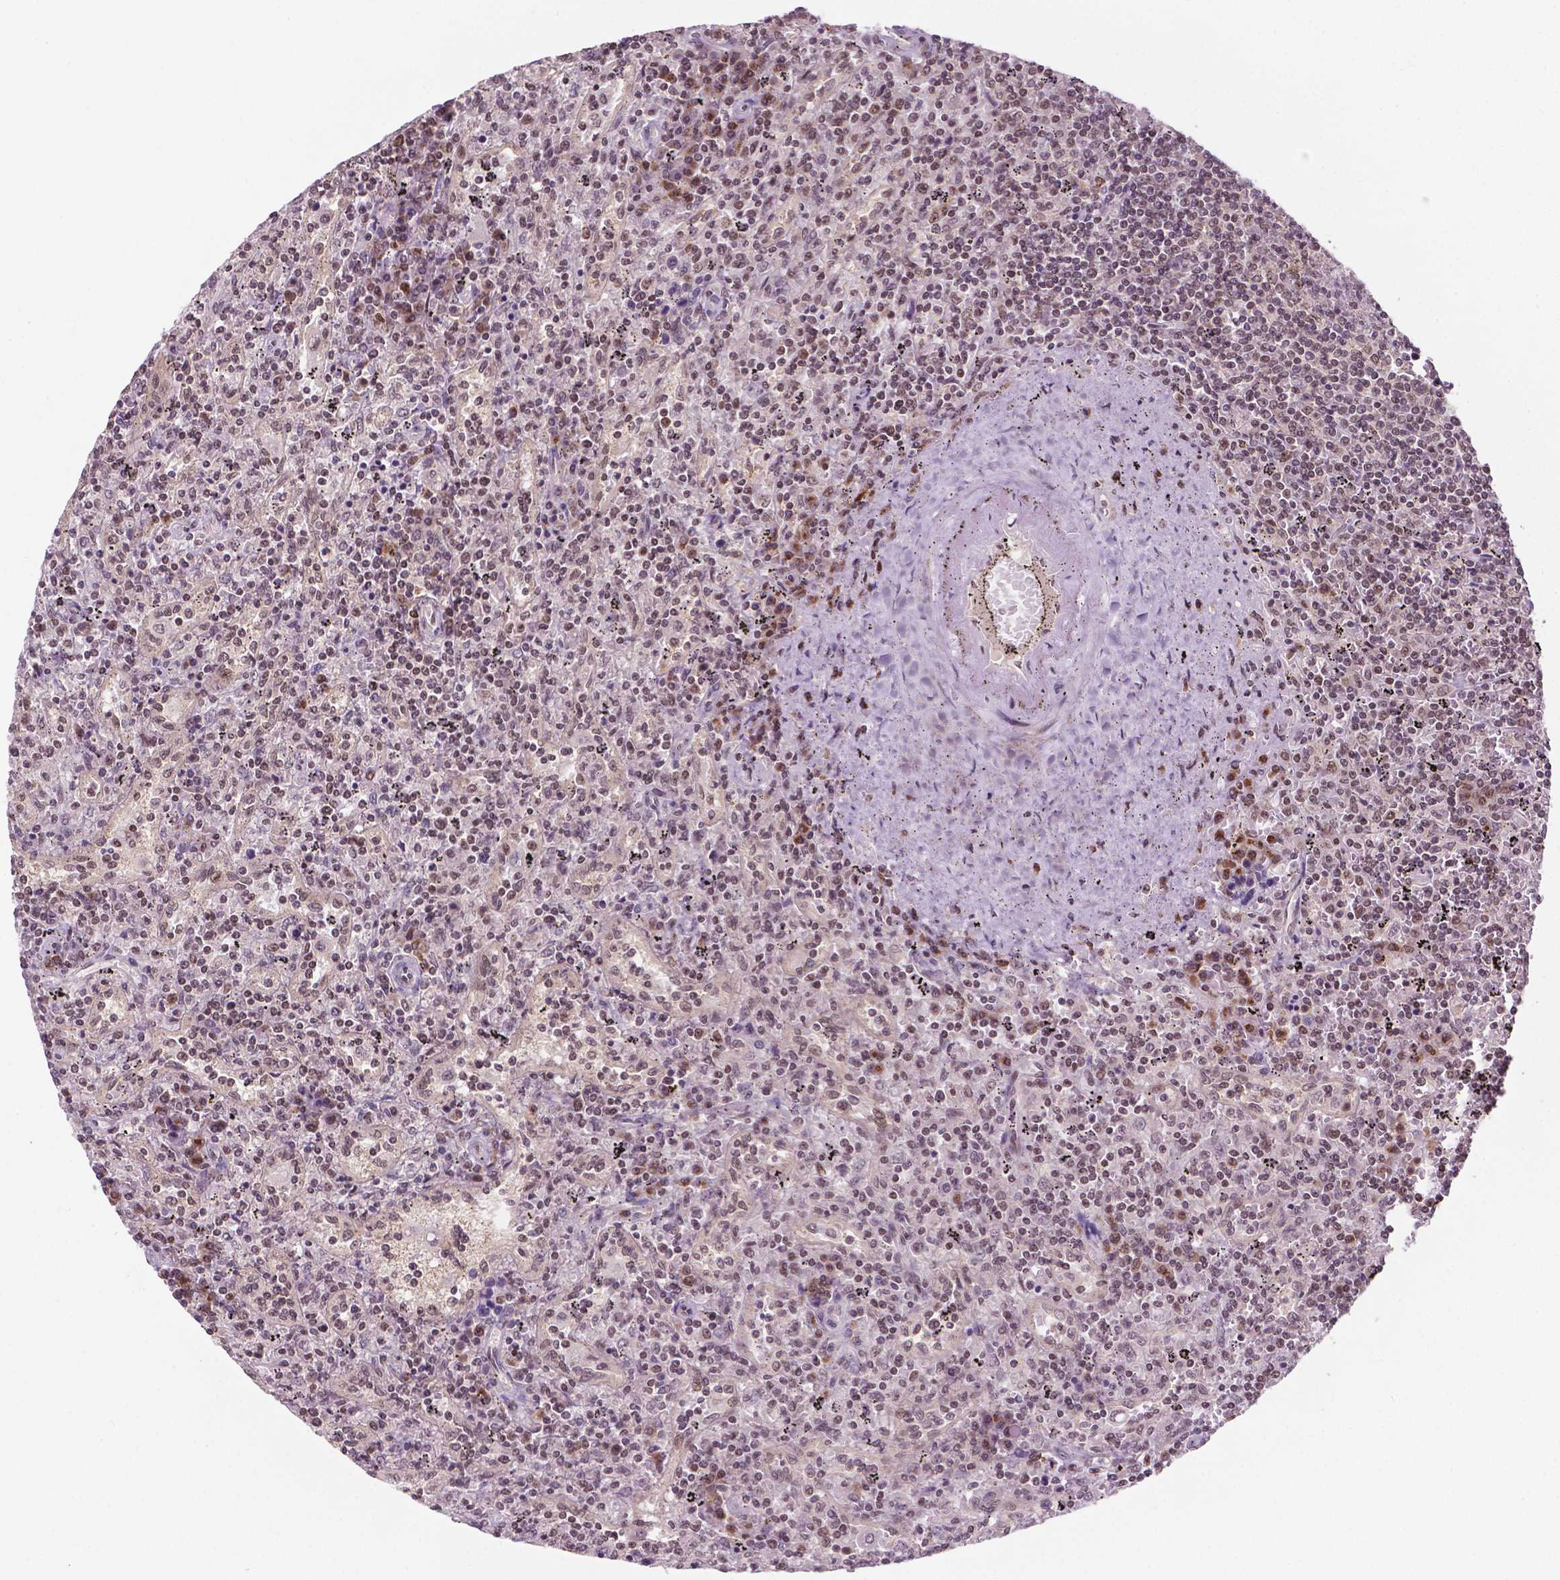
{"staining": {"intensity": "moderate", "quantity": "<25%", "location": "nuclear"}, "tissue": "lymphoma", "cell_type": "Tumor cells", "image_type": "cancer", "snomed": [{"axis": "morphology", "description": "Malignant lymphoma, non-Hodgkin's type, Low grade"}, {"axis": "topography", "description": "Spleen"}], "caption": "High-magnification brightfield microscopy of malignant lymphoma, non-Hodgkin's type (low-grade) stained with DAB (brown) and counterstained with hematoxylin (blue). tumor cells exhibit moderate nuclear staining is appreciated in approximately<25% of cells. Nuclei are stained in blue.", "gene": "PER2", "patient": {"sex": "male", "age": 62}}